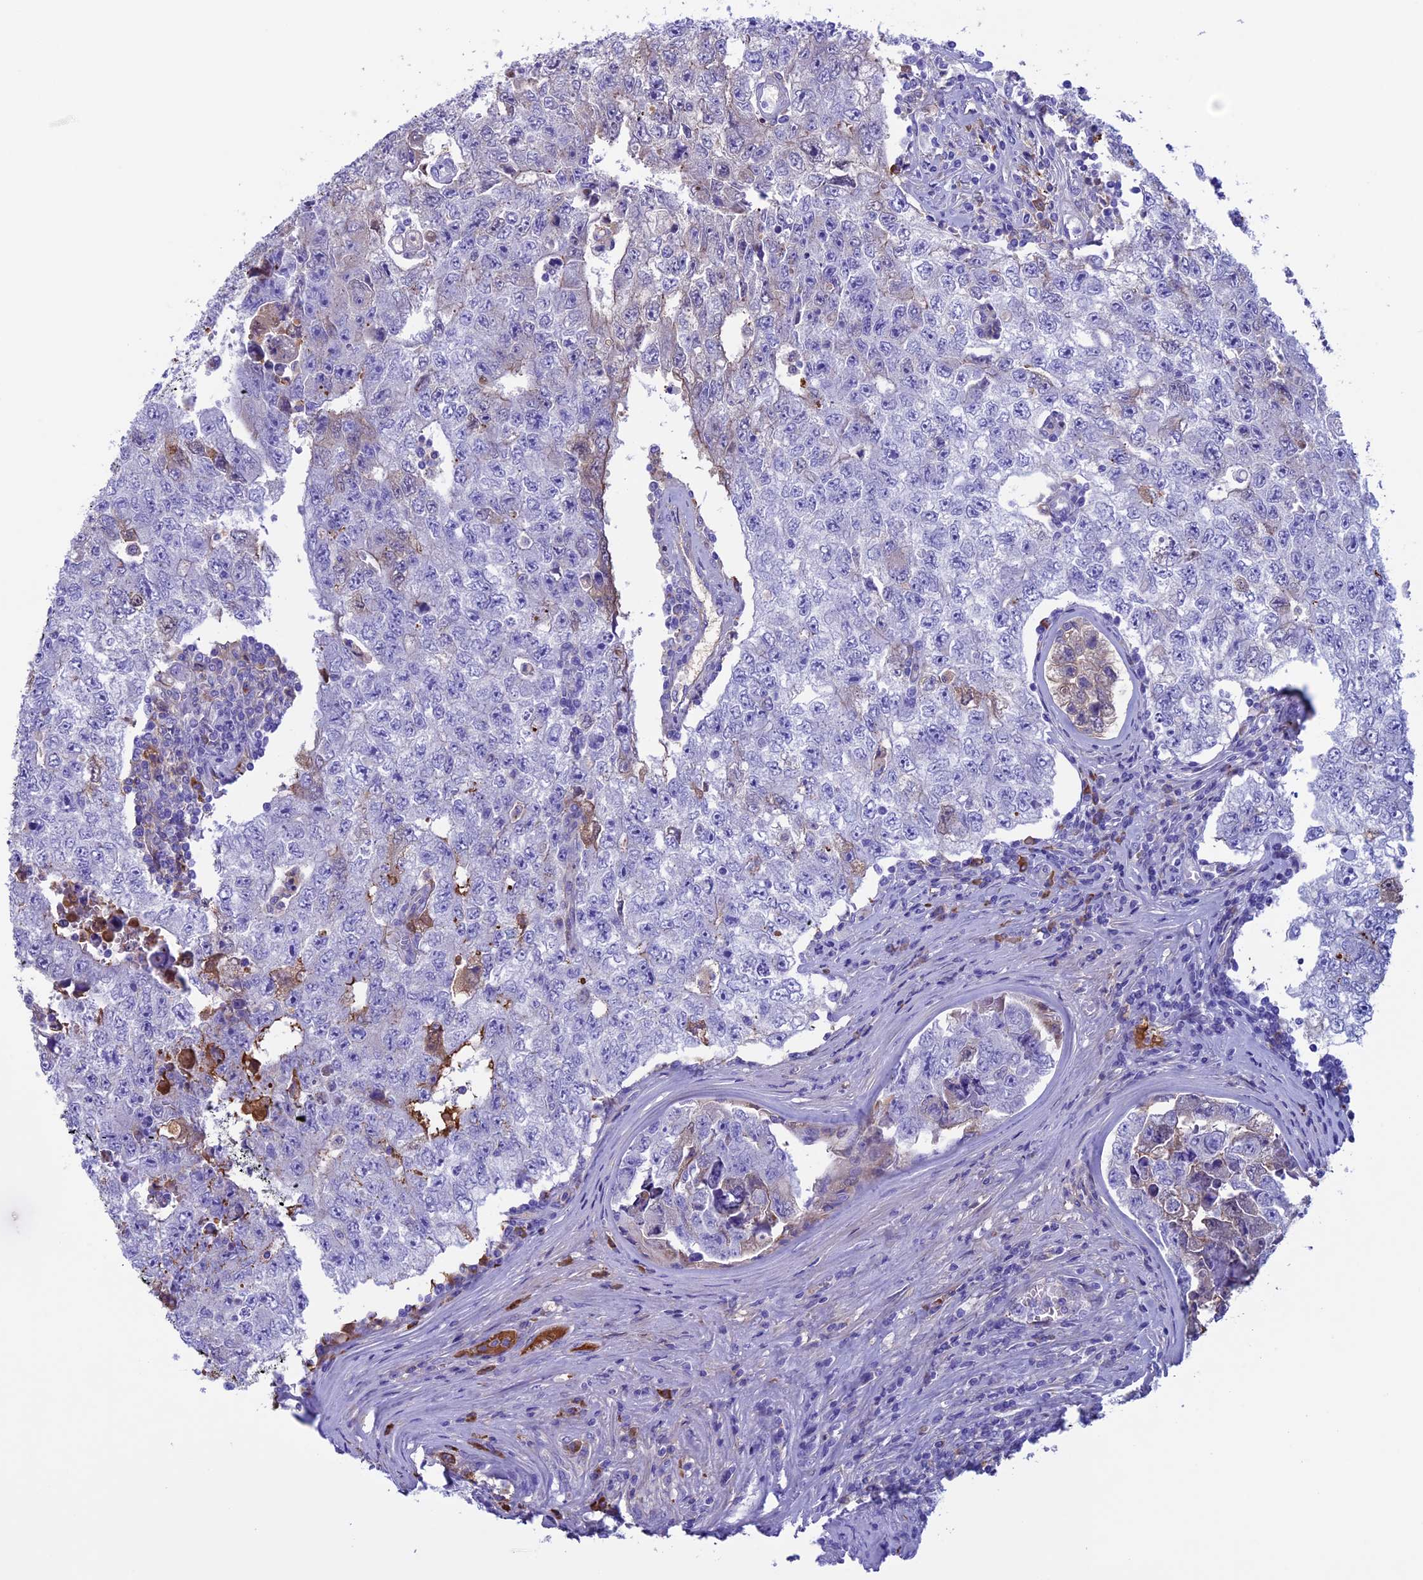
{"staining": {"intensity": "negative", "quantity": "none", "location": "none"}, "tissue": "testis cancer", "cell_type": "Tumor cells", "image_type": "cancer", "snomed": [{"axis": "morphology", "description": "Carcinoma, Embryonal, NOS"}, {"axis": "topography", "description": "Testis"}], "caption": "High magnification brightfield microscopy of testis cancer (embryonal carcinoma) stained with DAB (brown) and counterstained with hematoxylin (blue): tumor cells show no significant expression.", "gene": "IGSF6", "patient": {"sex": "male", "age": 17}}